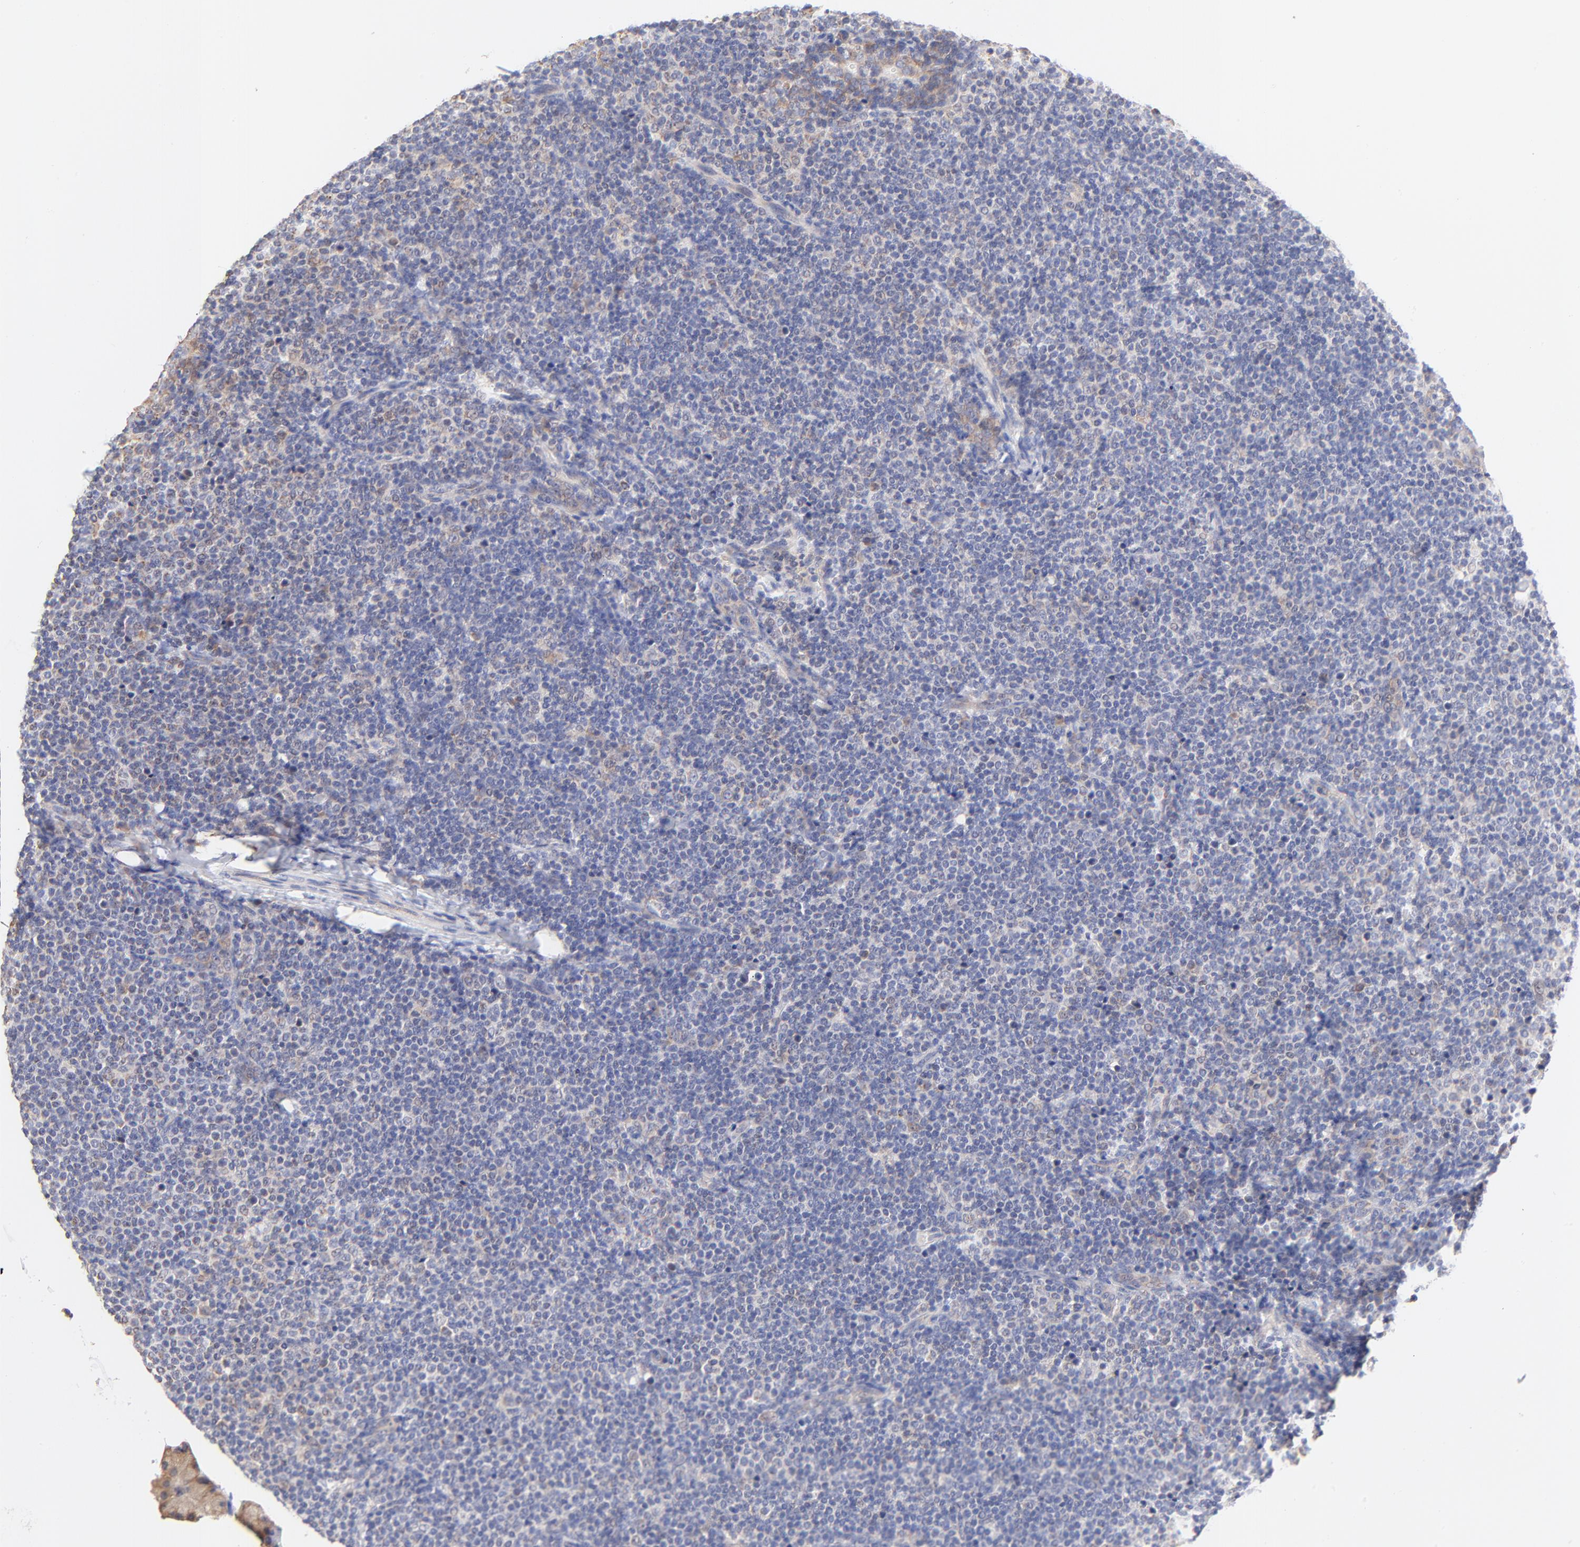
{"staining": {"intensity": "weak", "quantity": "25%-75%", "location": "cytoplasmic/membranous"}, "tissue": "lymph node", "cell_type": "Germinal center cells", "image_type": "normal", "snomed": [{"axis": "morphology", "description": "Normal tissue, NOS"}, {"axis": "morphology", "description": "Uncertain malignant potential"}, {"axis": "topography", "description": "Lymph node"}, {"axis": "topography", "description": "Salivary gland, NOS"}], "caption": "The photomicrograph displays staining of unremarkable lymph node, revealing weak cytoplasmic/membranous protein staining (brown color) within germinal center cells. (Stains: DAB (3,3'-diaminobenzidine) in brown, nuclei in blue, Microscopy: brightfield microscopy at high magnification).", "gene": "PTK7", "patient": {"sex": "female", "age": 51}}